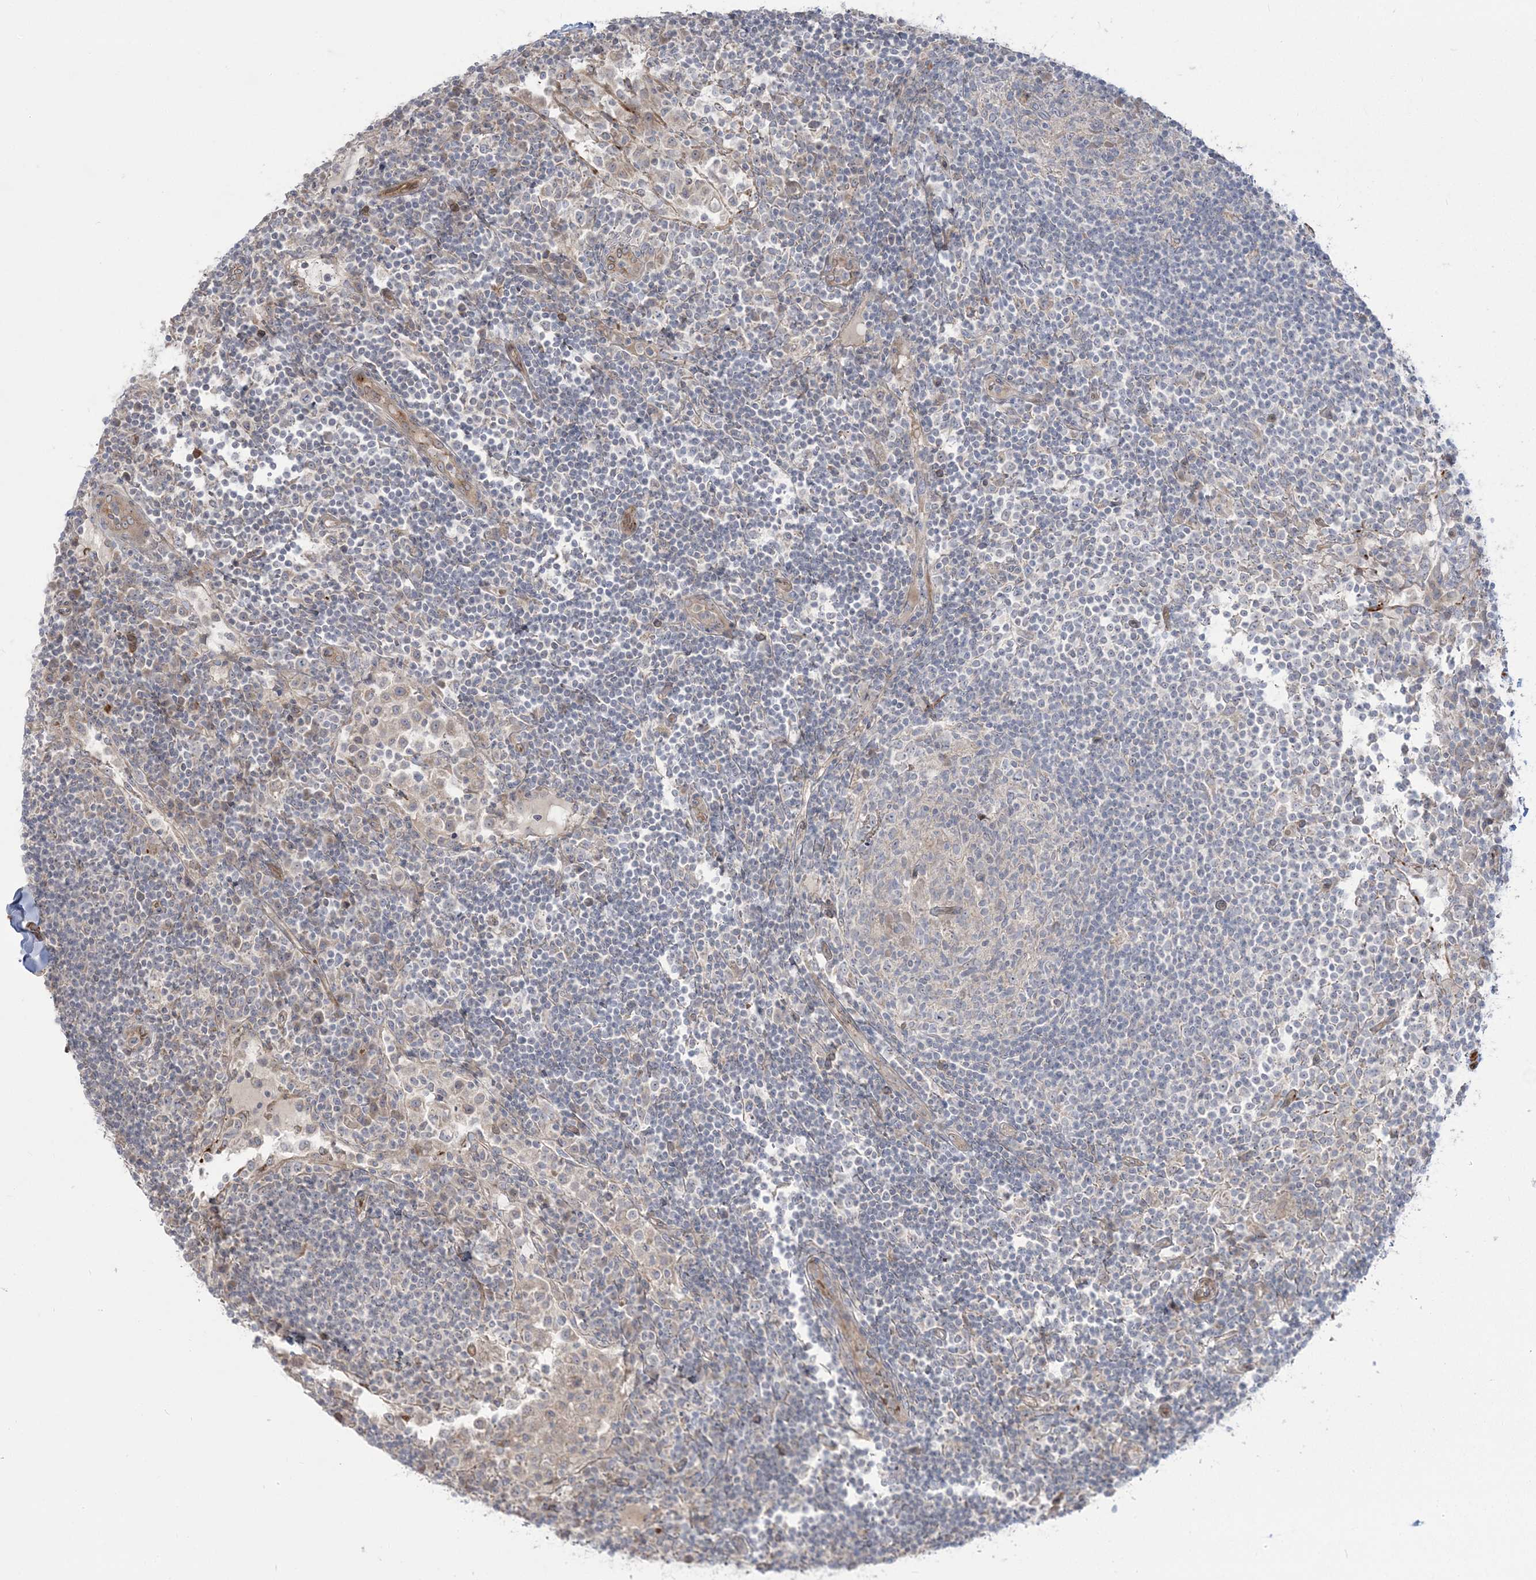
{"staining": {"intensity": "negative", "quantity": "none", "location": "none"}, "tissue": "lymph node", "cell_type": "Germinal center cells", "image_type": "normal", "snomed": [{"axis": "morphology", "description": "Normal tissue, NOS"}, {"axis": "topography", "description": "Lymph node"}], "caption": "Immunohistochemistry photomicrograph of normal lymph node: human lymph node stained with DAB demonstrates no significant protein expression in germinal center cells.", "gene": "NUDT9", "patient": {"sex": "female", "age": 53}}